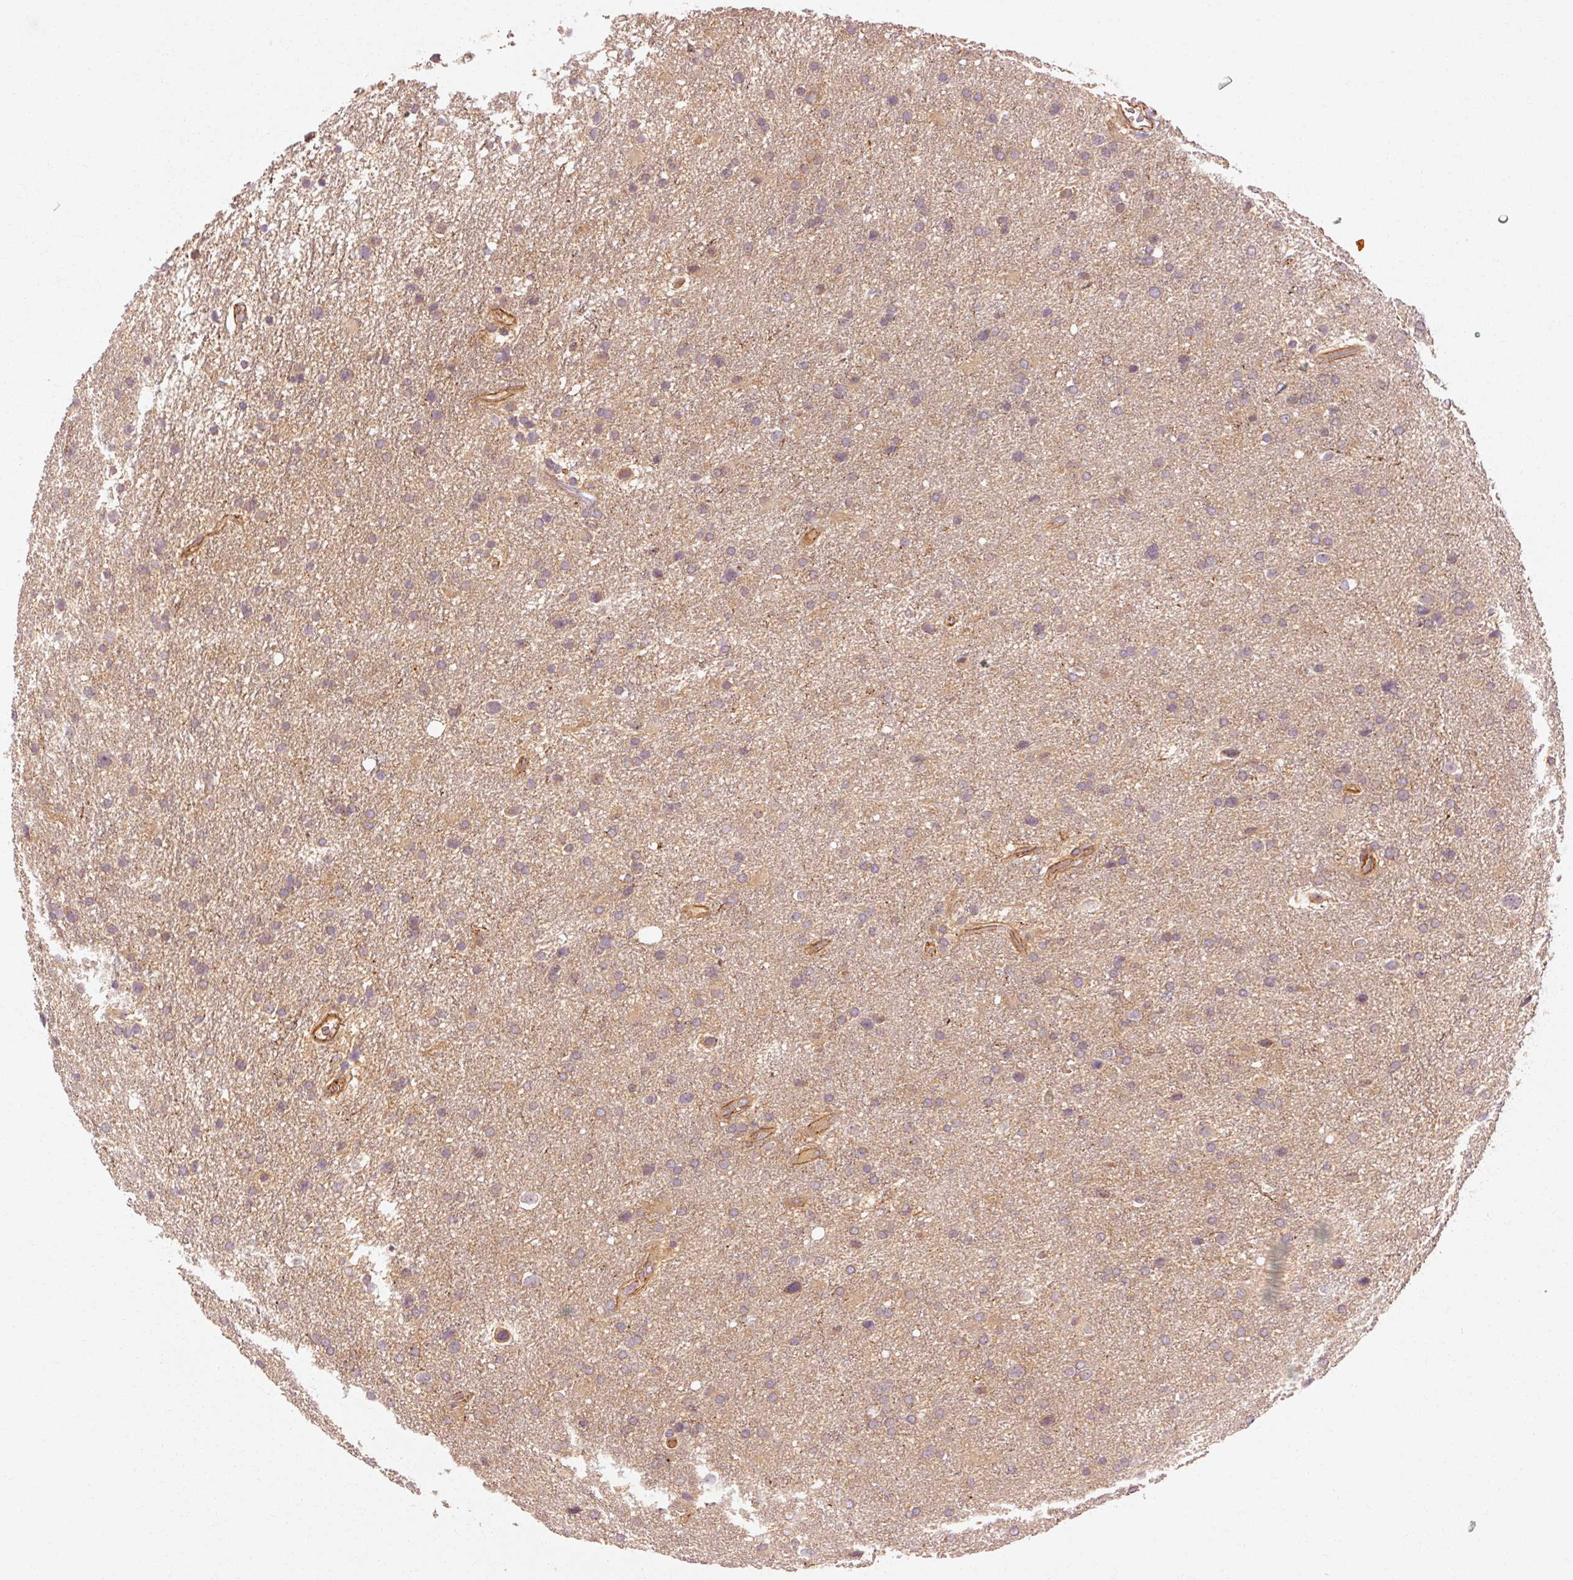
{"staining": {"intensity": "negative", "quantity": "none", "location": "none"}, "tissue": "glioma", "cell_type": "Tumor cells", "image_type": "cancer", "snomed": [{"axis": "morphology", "description": "Glioma, malignant, Low grade"}, {"axis": "topography", "description": "Brain"}], "caption": "A high-resolution image shows immunohistochemistry (IHC) staining of malignant glioma (low-grade), which shows no significant positivity in tumor cells.", "gene": "CTNNA1", "patient": {"sex": "female", "age": 32}}